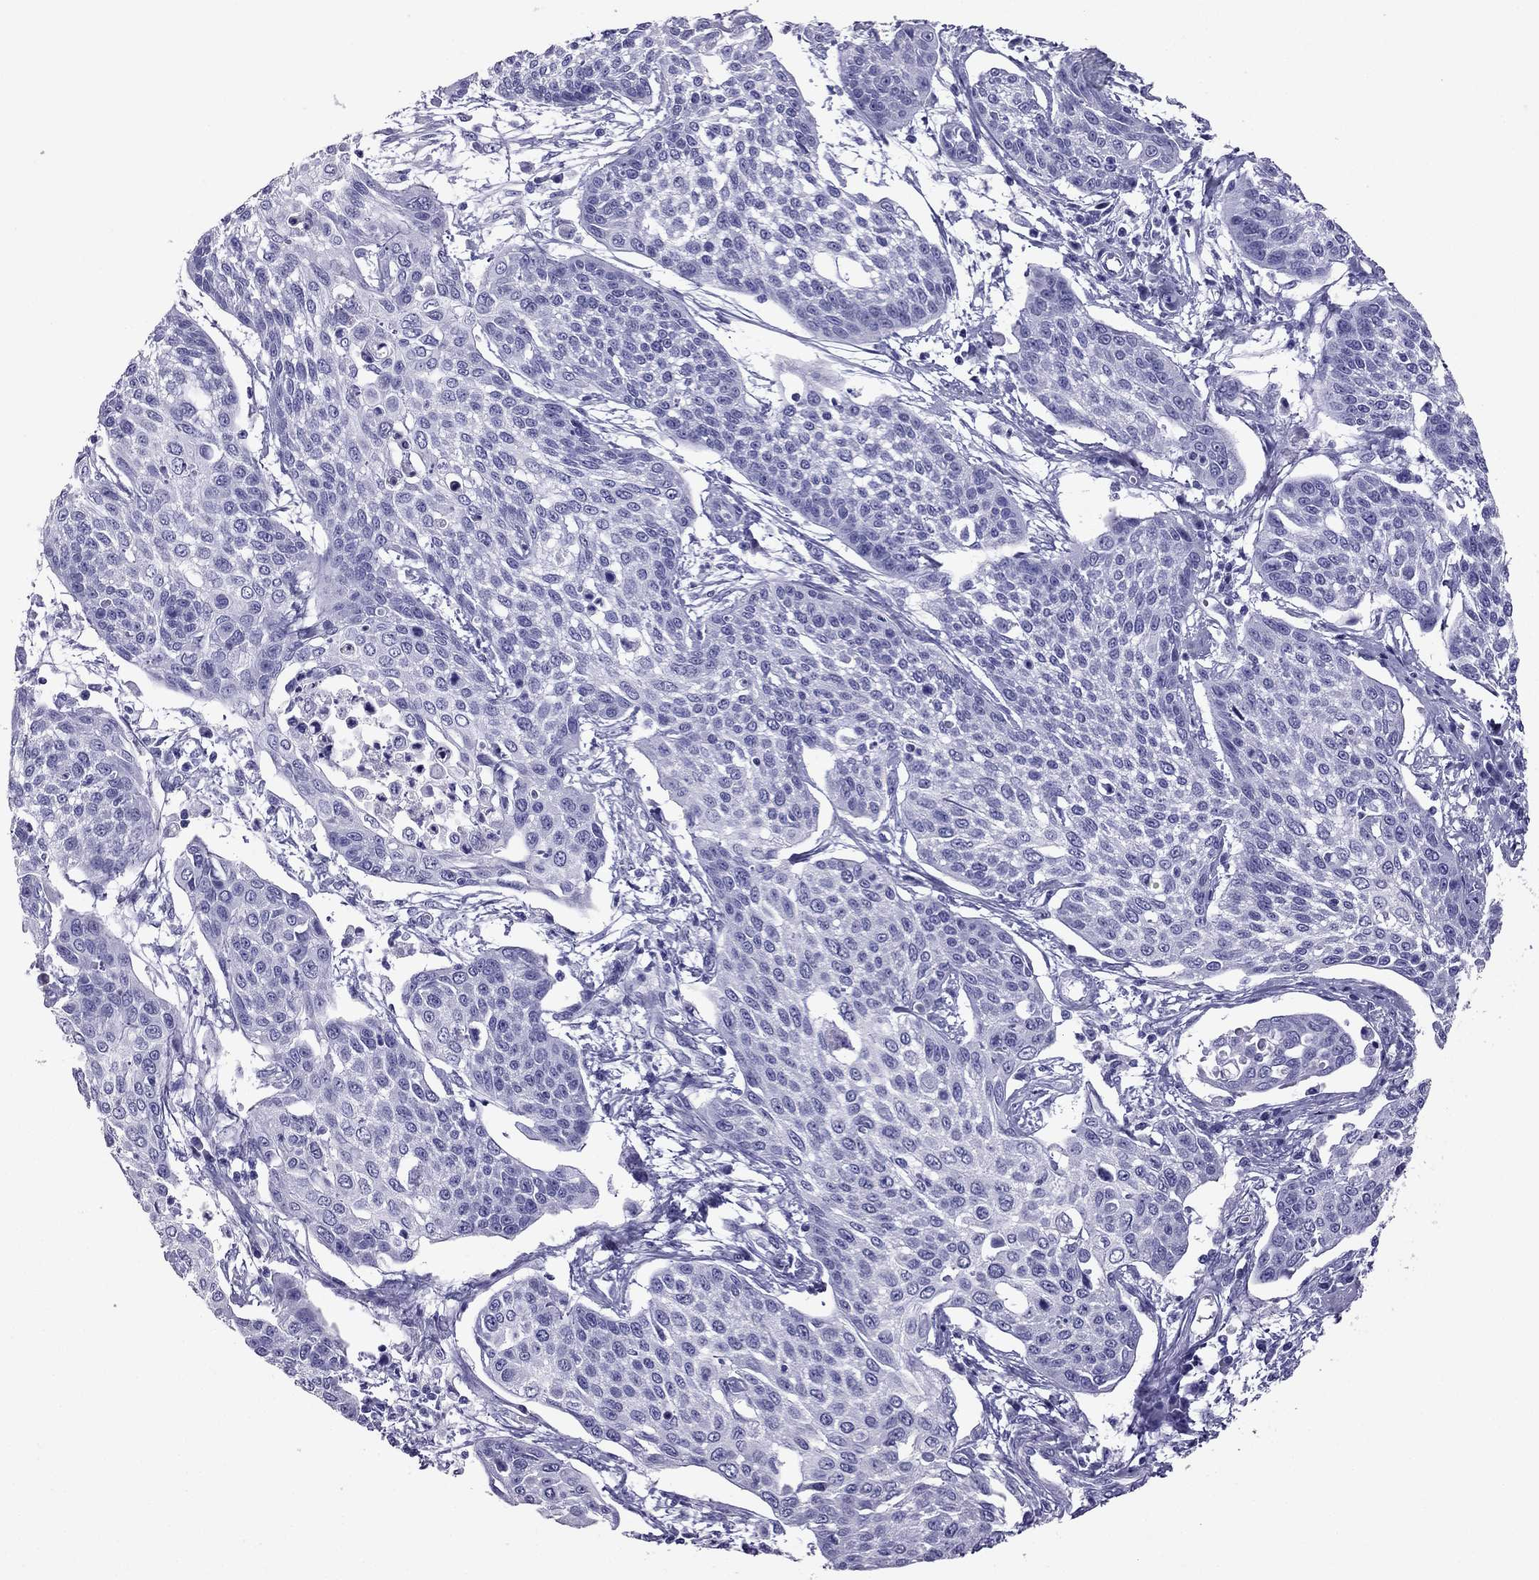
{"staining": {"intensity": "negative", "quantity": "none", "location": "none"}, "tissue": "cervical cancer", "cell_type": "Tumor cells", "image_type": "cancer", "snomed": [{"axis": "morphology", "description": "Squamous cell carcinoma, NOS"}, {"axis": "topography", "description": "Cervix"}], "caption": "This is a micrograph of immunohistochemistry staining of cervical cancer (squamous cell carcinoma), which shows no staining in tumor cells.", "gene": "PDE6A", "patient": {"sex": "female", "age": 34}}